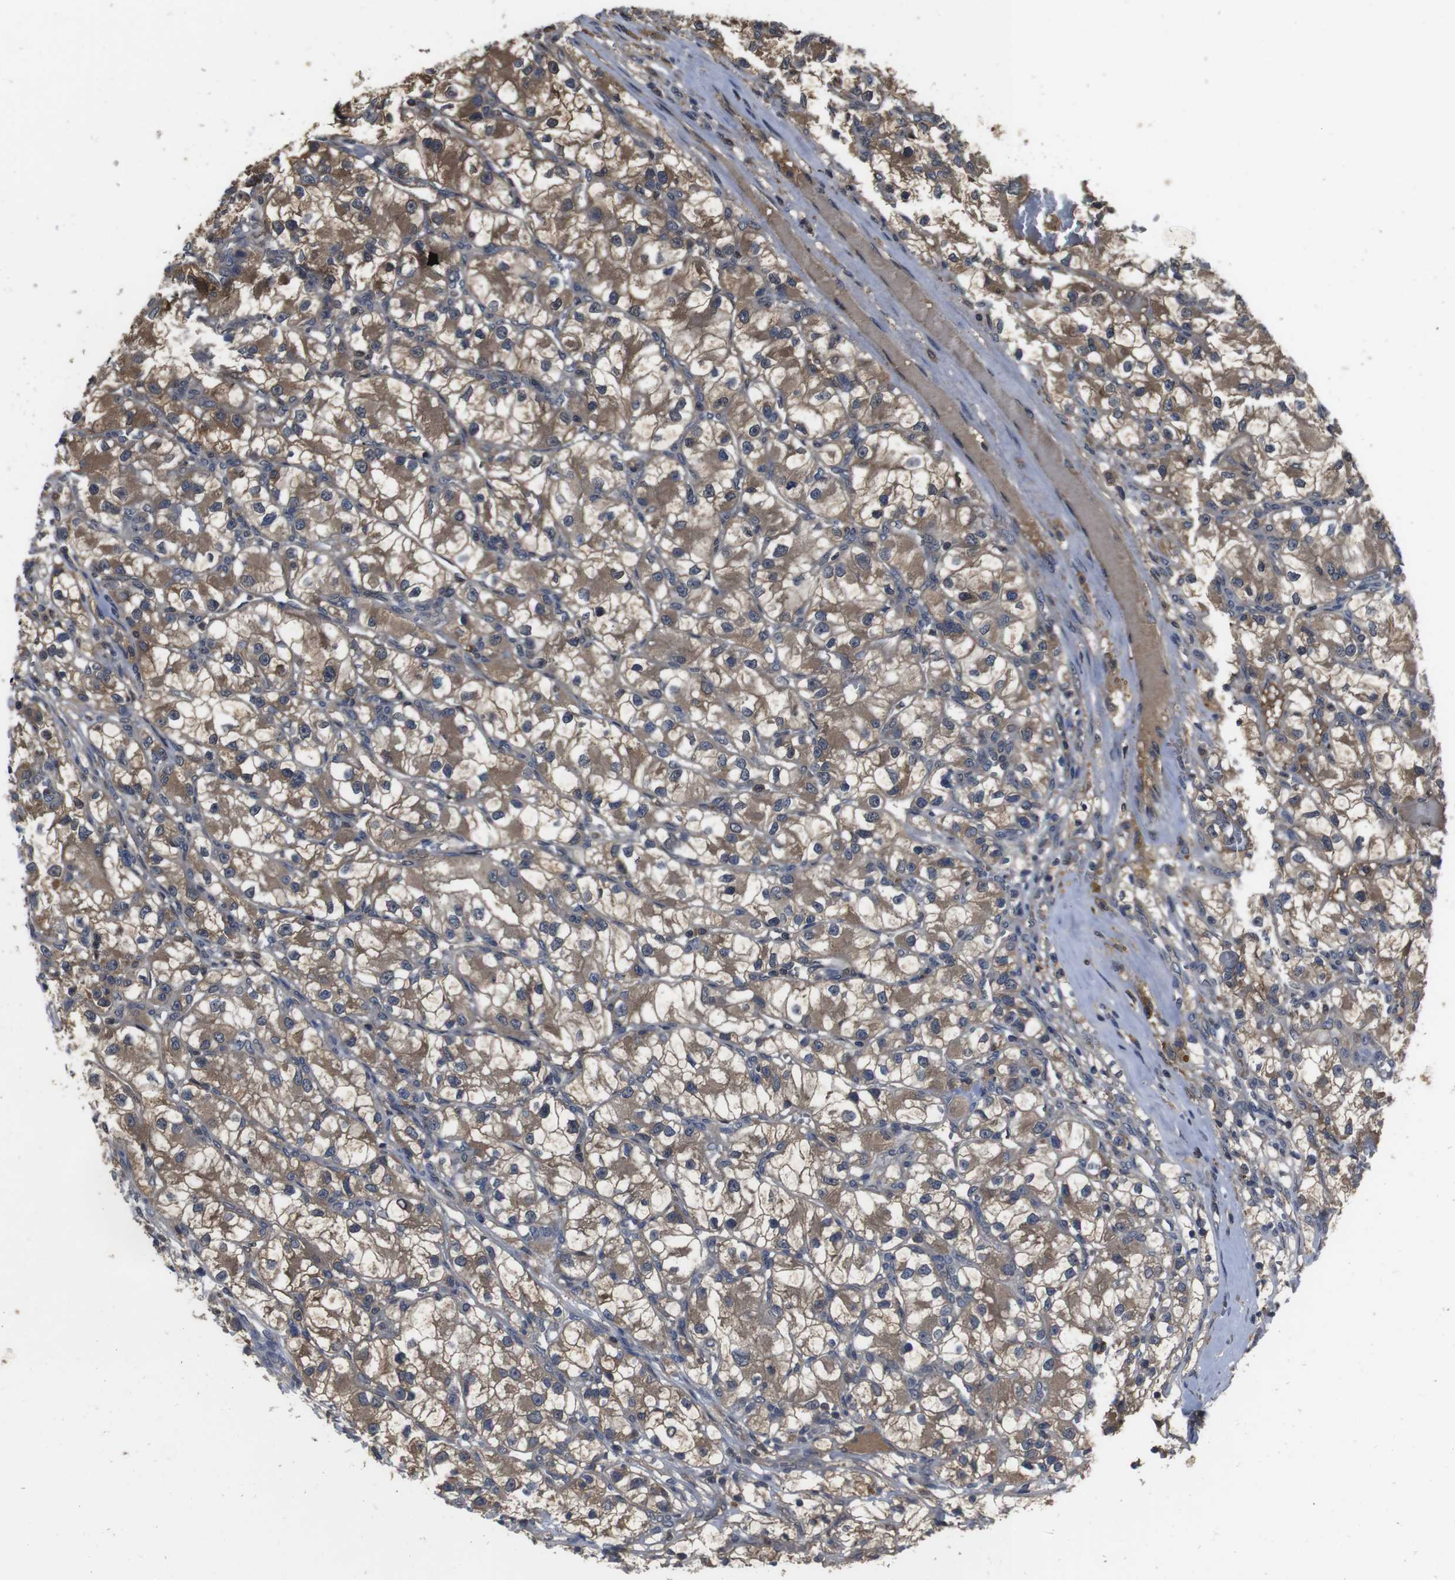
{"staining": {"intensity": "moderate", "quantity": ">75%", "location": "cytoplasmic/membranous"}, "tissue": "renal cancer", "cell_type": "Tumor cells", "image_type": "cancer", "snomed": [{"axis": "morphology", "description": "Adenocarcinoma, NOS"}, {"axis": "topography", "description": "Kidney"}], "caption": "Renal cancer stained with DAB immunohistochemistry (IHC) demonstrates medium levels of moderate cytoplasmic/membranous staining in about >75% of tumor cells. Ihc stains the protein in brown and the nuclei are stained blue.", "gene": "CXCL11", "patient": {"sex": "female", "age": 57}}